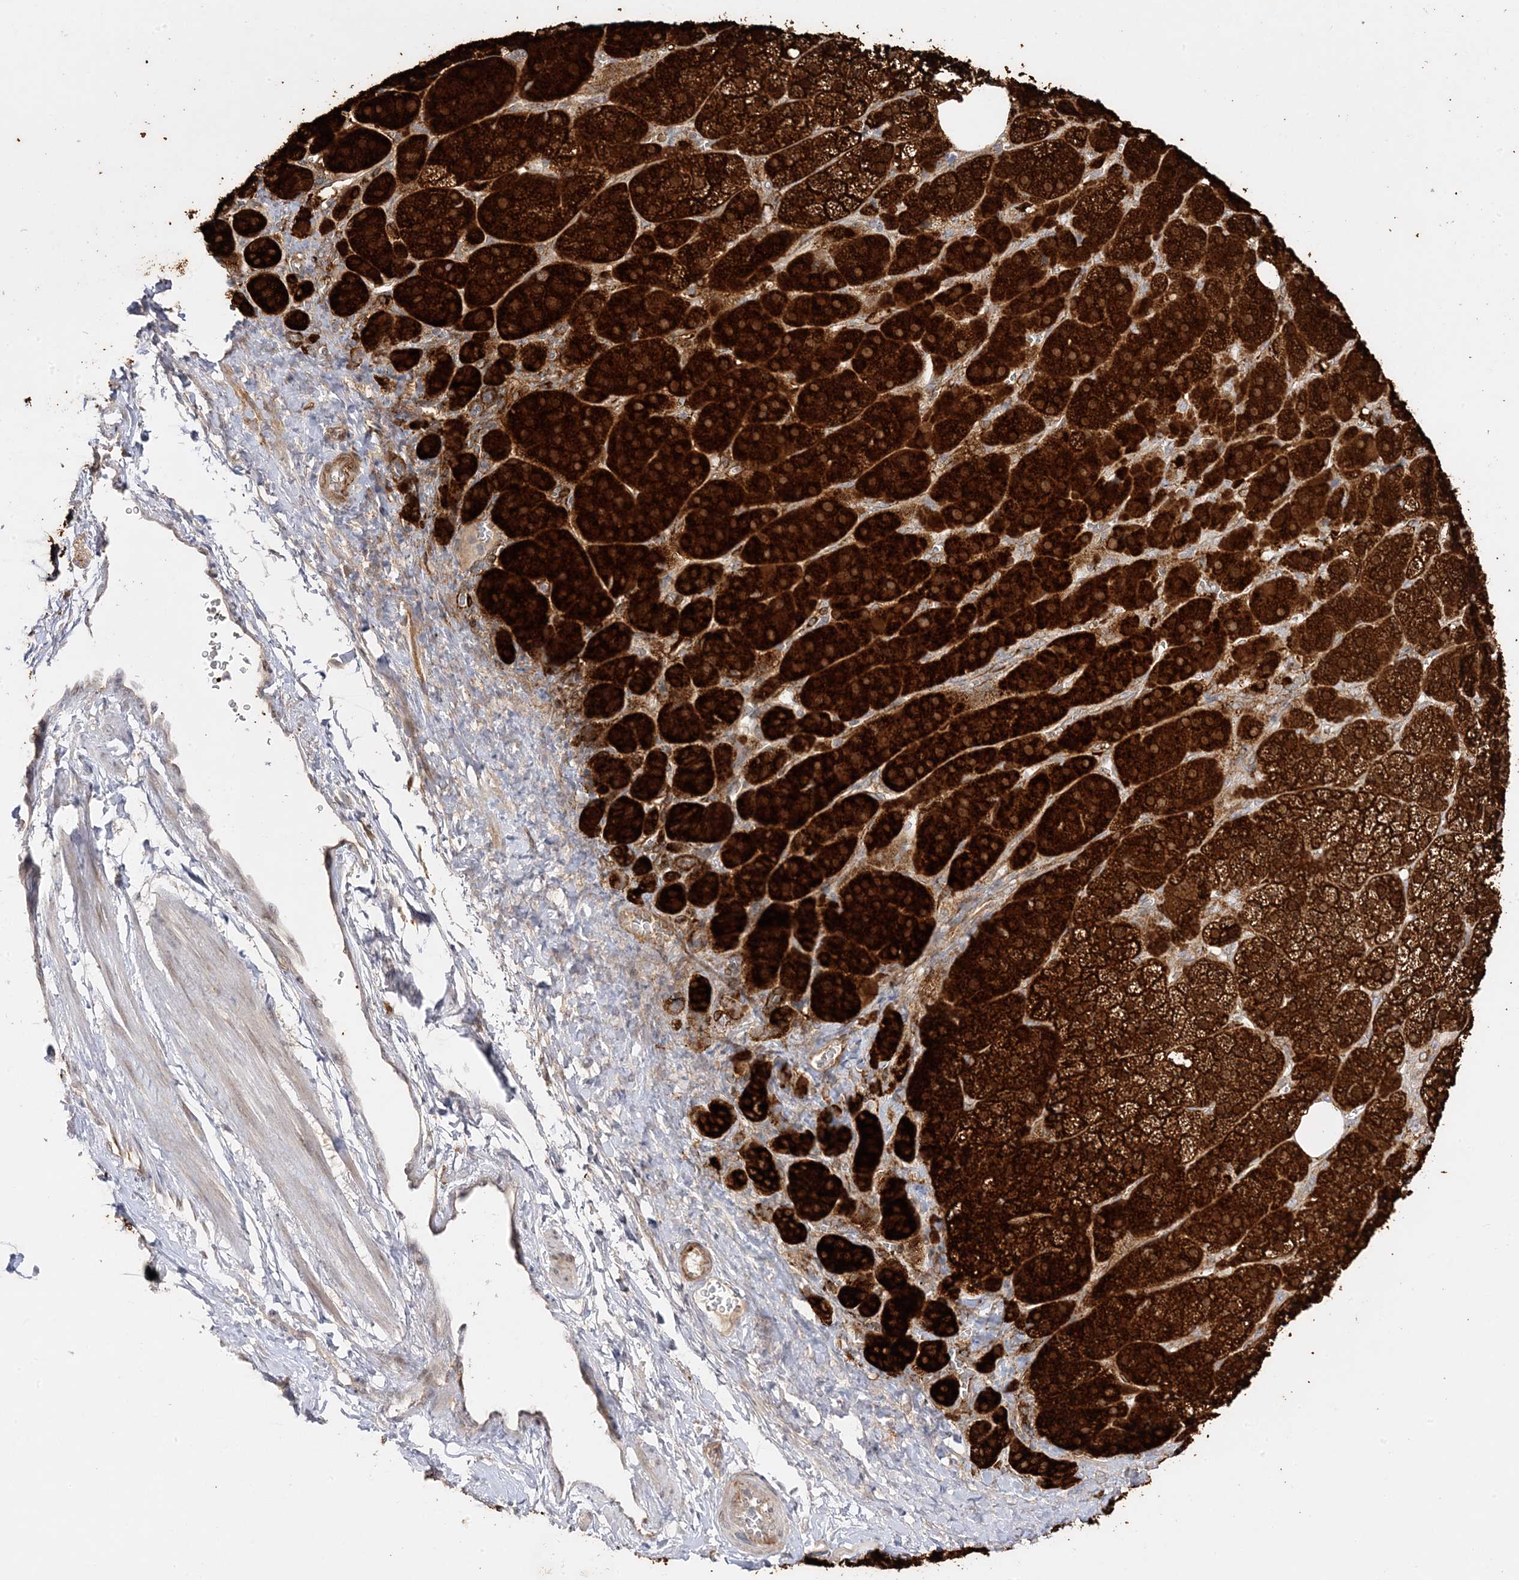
{"staining": {"intensity": "strong", "quantity": ">75%", "location": "cytoplasmic/membranous"}, "tissue": "adrenal gland", "cell_type": "Glandular cells", "image_type": "normal", "snomed": [{"axis": "morphology", "description": "Normal tissue, NOS"}, {"axis": "topography", "description": "Adrenal gland"}], "caption": "Human adrenal gland stained with a brown dye exhibits strong cytoplasmic/membranous positive expression in approximately >75% of glandular cells.", "gene": "C2CD2", "patient": {"sex": "female", "age": 57}}